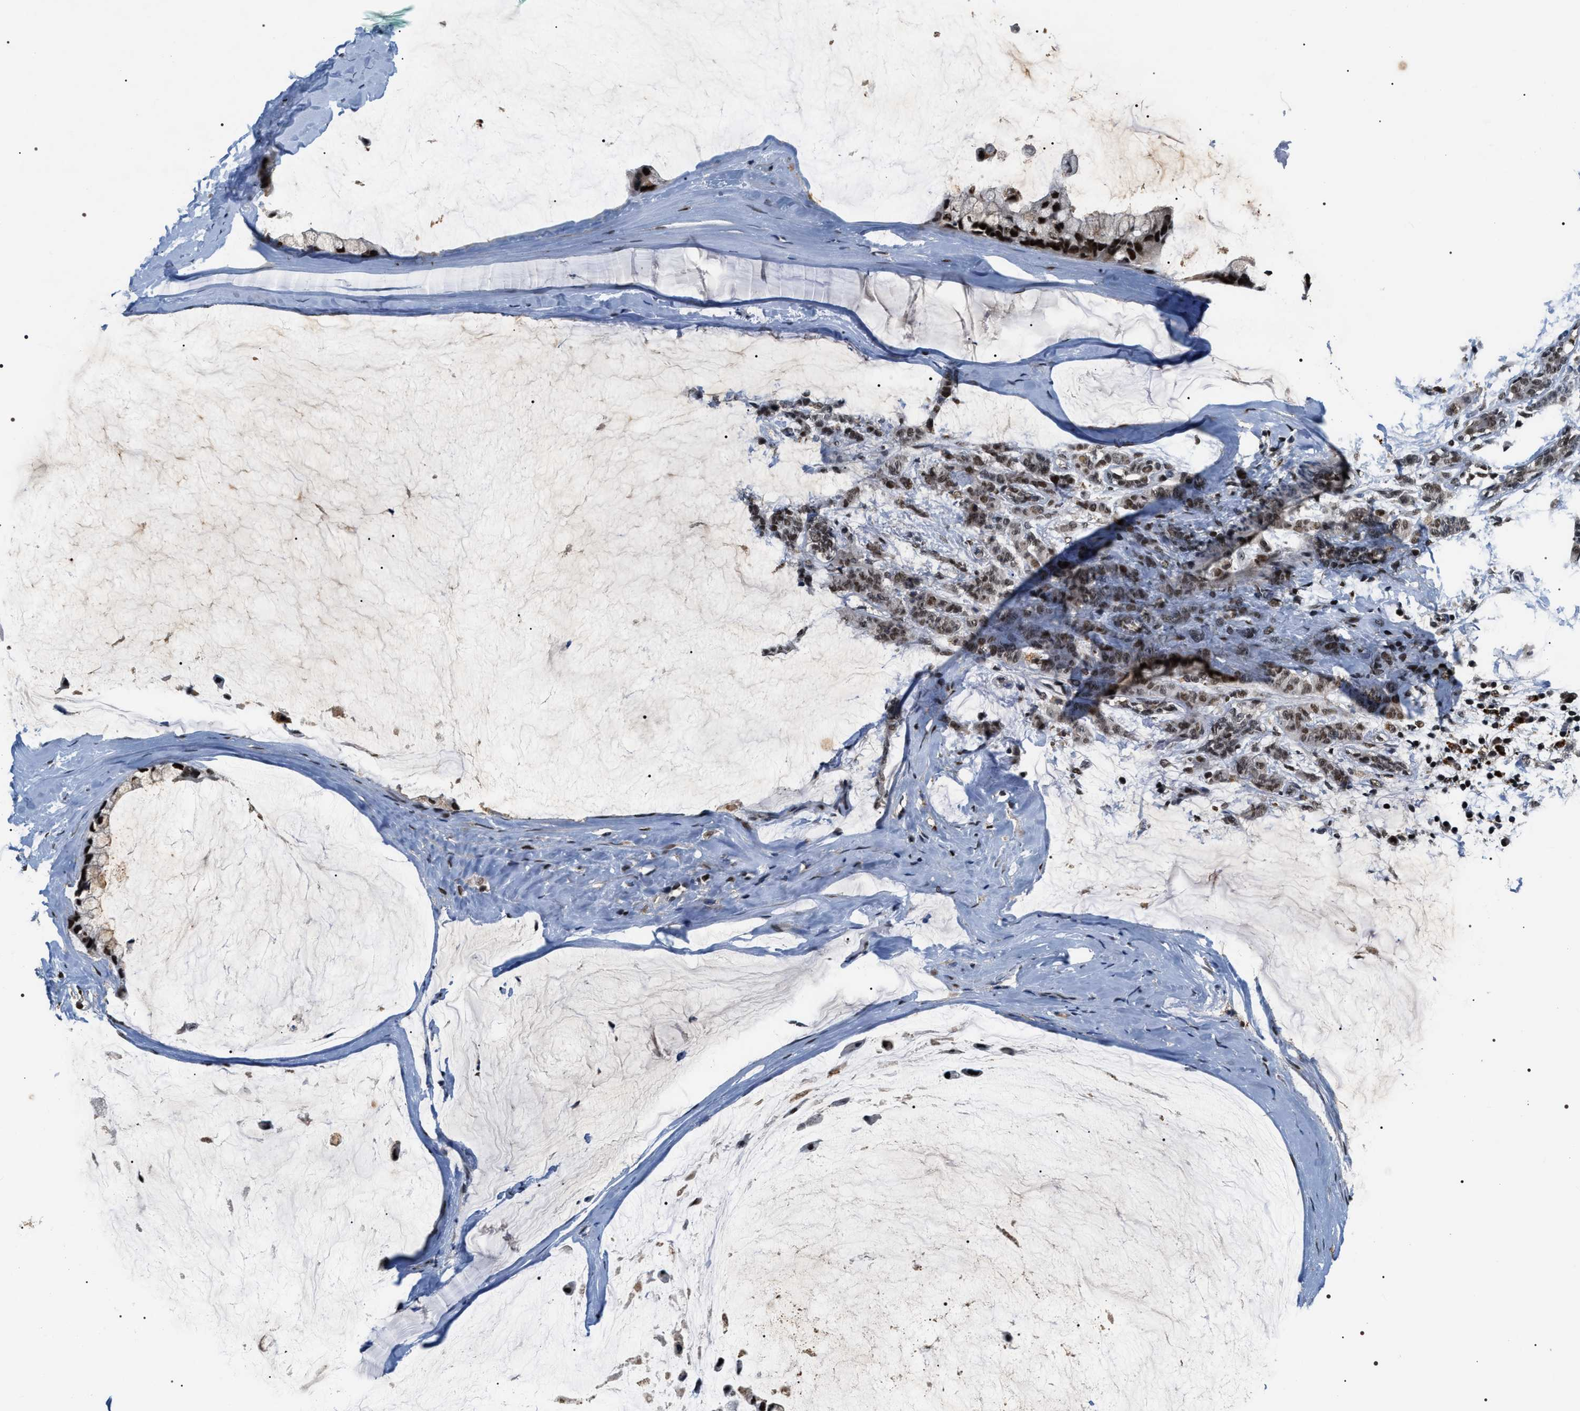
{"staining": {"intensity": "strong", "quantity": ">75%", "location": "nuclear"}, "tissue": "ovarian cancer", "cell_type": "Tumor cells", "image_type": "cancer", "snomed": [{"axis": "morphology", "description": "Cystadenocarcinoma, mucinous, NOS"}, {"axis": "topography", "description": "Ovary"}], "caption": "A brown stain labels strong nuclear positivity of a protein in mucinous cystadenocarcinoma (ovarian) tumor cells.", "gene": "C7orf25", "patient": {"sex": "female", "age": 39}}